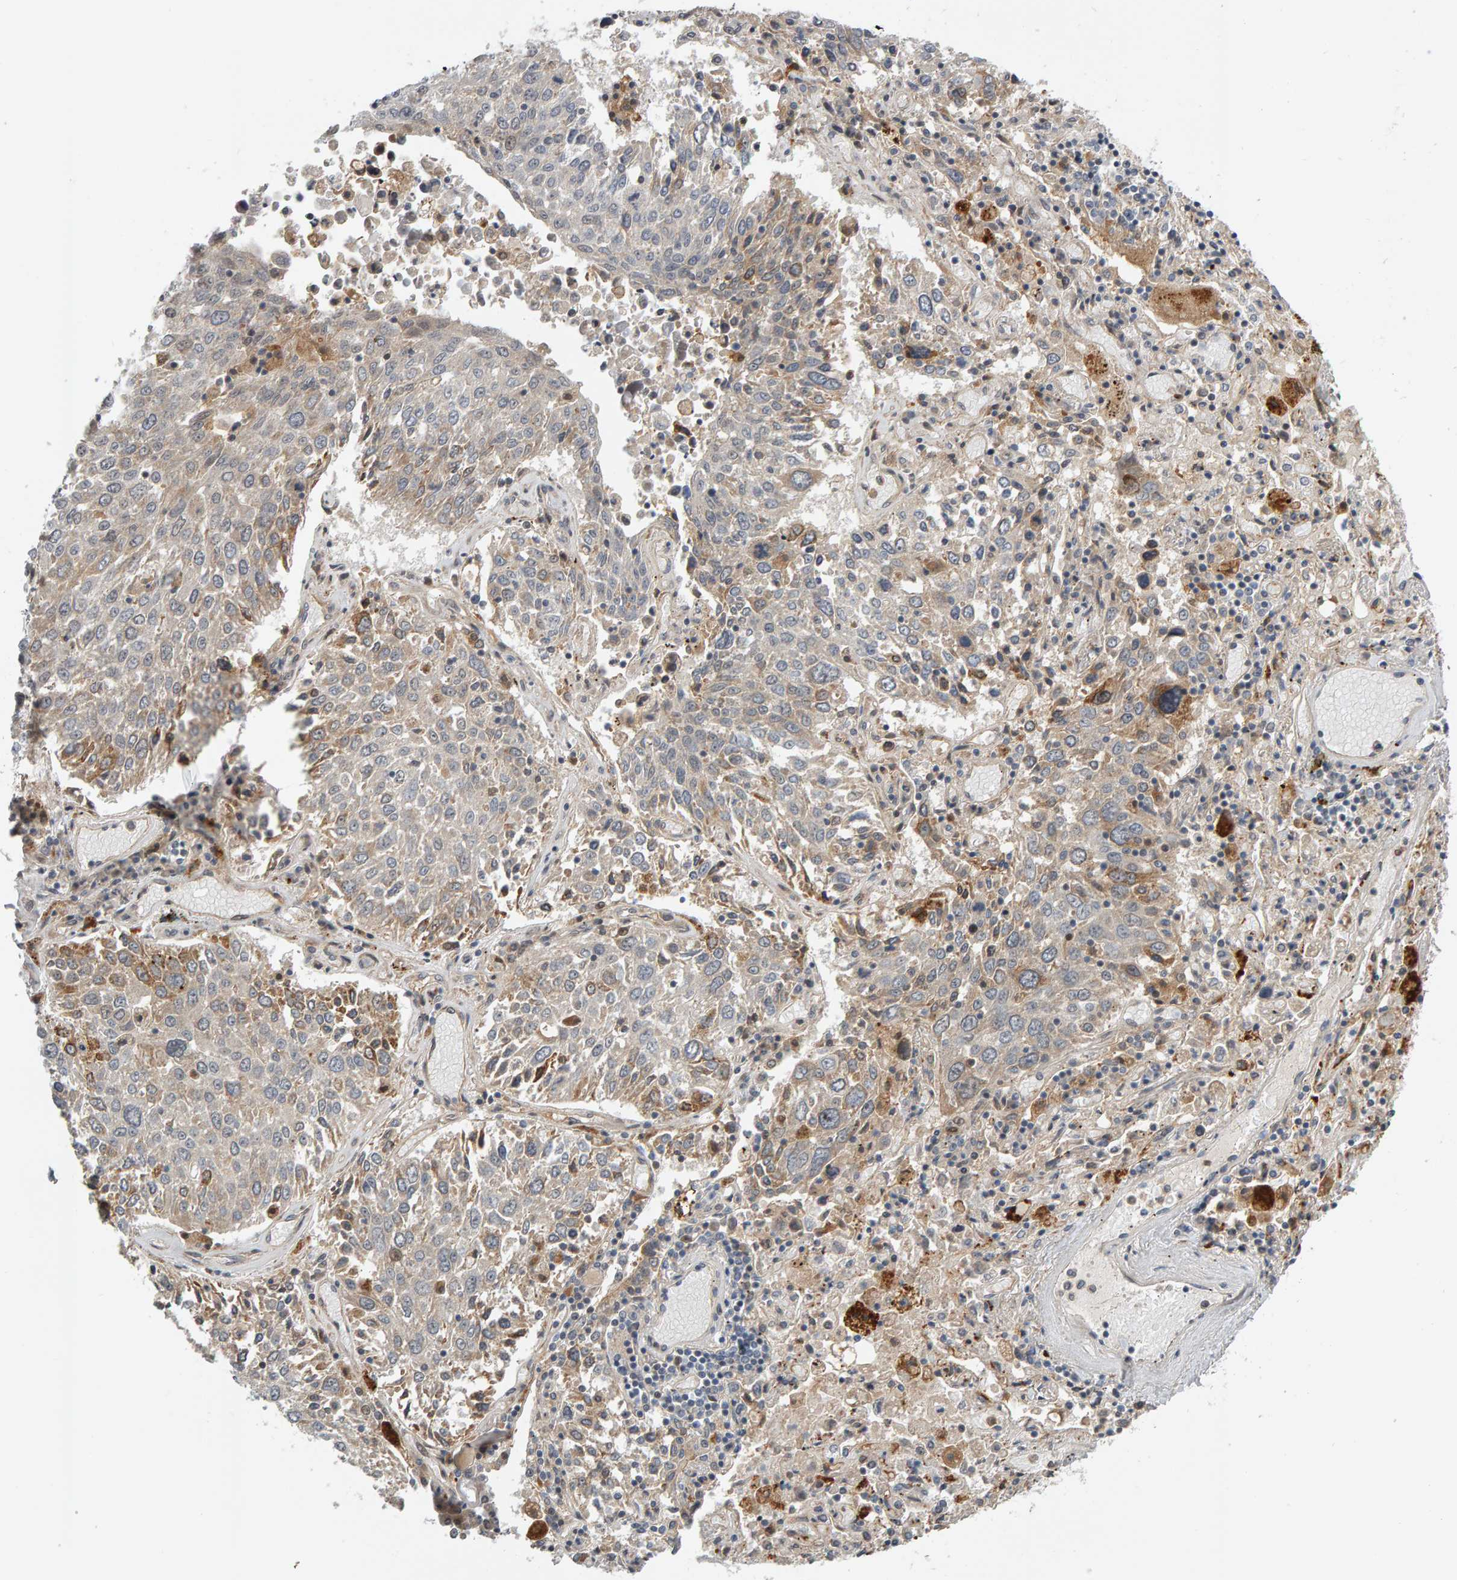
{"staining": {"intensity": "weak", "quantity": "25%-75%", "location": "cytoplasmic/membranous"}, "tissue": "lung cancer", "cell_type": "Tumor cells", "image_type": "cancer", "snomed": [{"axis": "morphology", "description": "Squamous cell carcinoma, NOS"}, {"axis": "topography", "description": "Lung"}], "caption": "IHC (DAB) staining of lung cancer demonstrates weak cytoplasmic/membranous protein staining in approximately 25%-75% of tumor cells.", "gene": "ZNF160", "patient": {"sex": "male", "age": 65}}